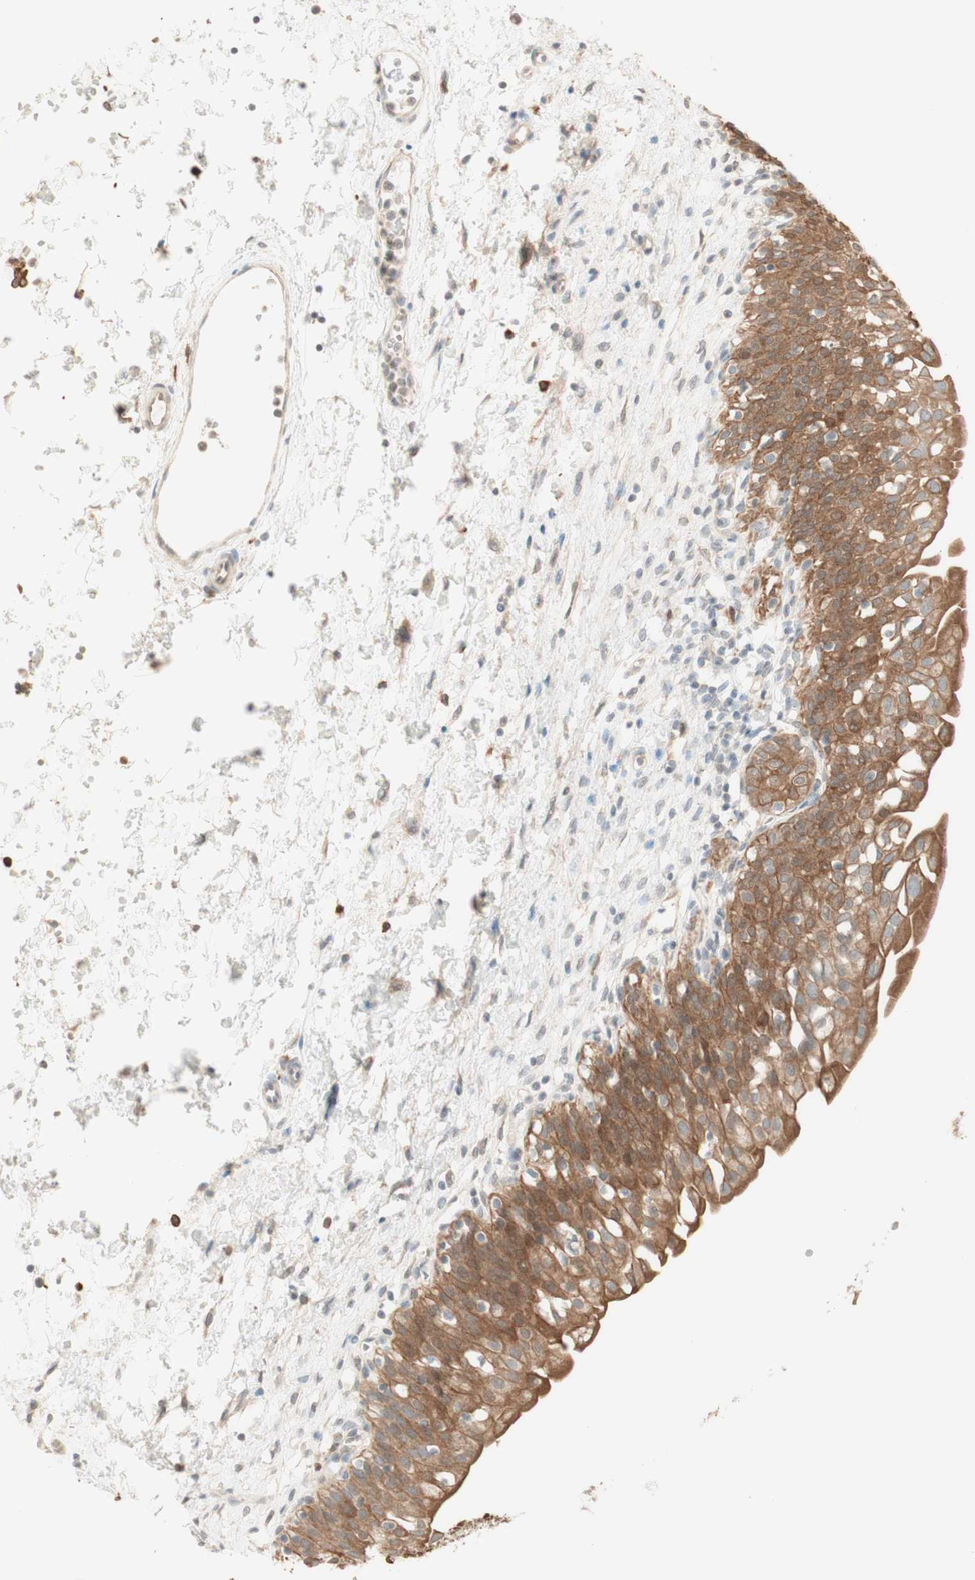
{"staining": {"intensity": "strong", "quantity": ">75%", "location": "cytoplasmic/membranous"}, "tissue": "urinary bladder", "cell_type": "Urothelial cells", "image_type": "normal", "snomed": [{"axis": "morphology", "description": "Normal tissue, NOS"}, {"axis": "topography", "description": "Urinary bladder"}], "caption": "Immunohistochemistry (IHC) (DAB) staining of normal urinary bladder demonstrates strong cytoplasmic/membranous protein expression in approximately >75% of urothelial cells. (IHC, brightfield microscopy, high magnification).", "gene": "CLCN2", "patient": {"sex": "male", "age": 55}}